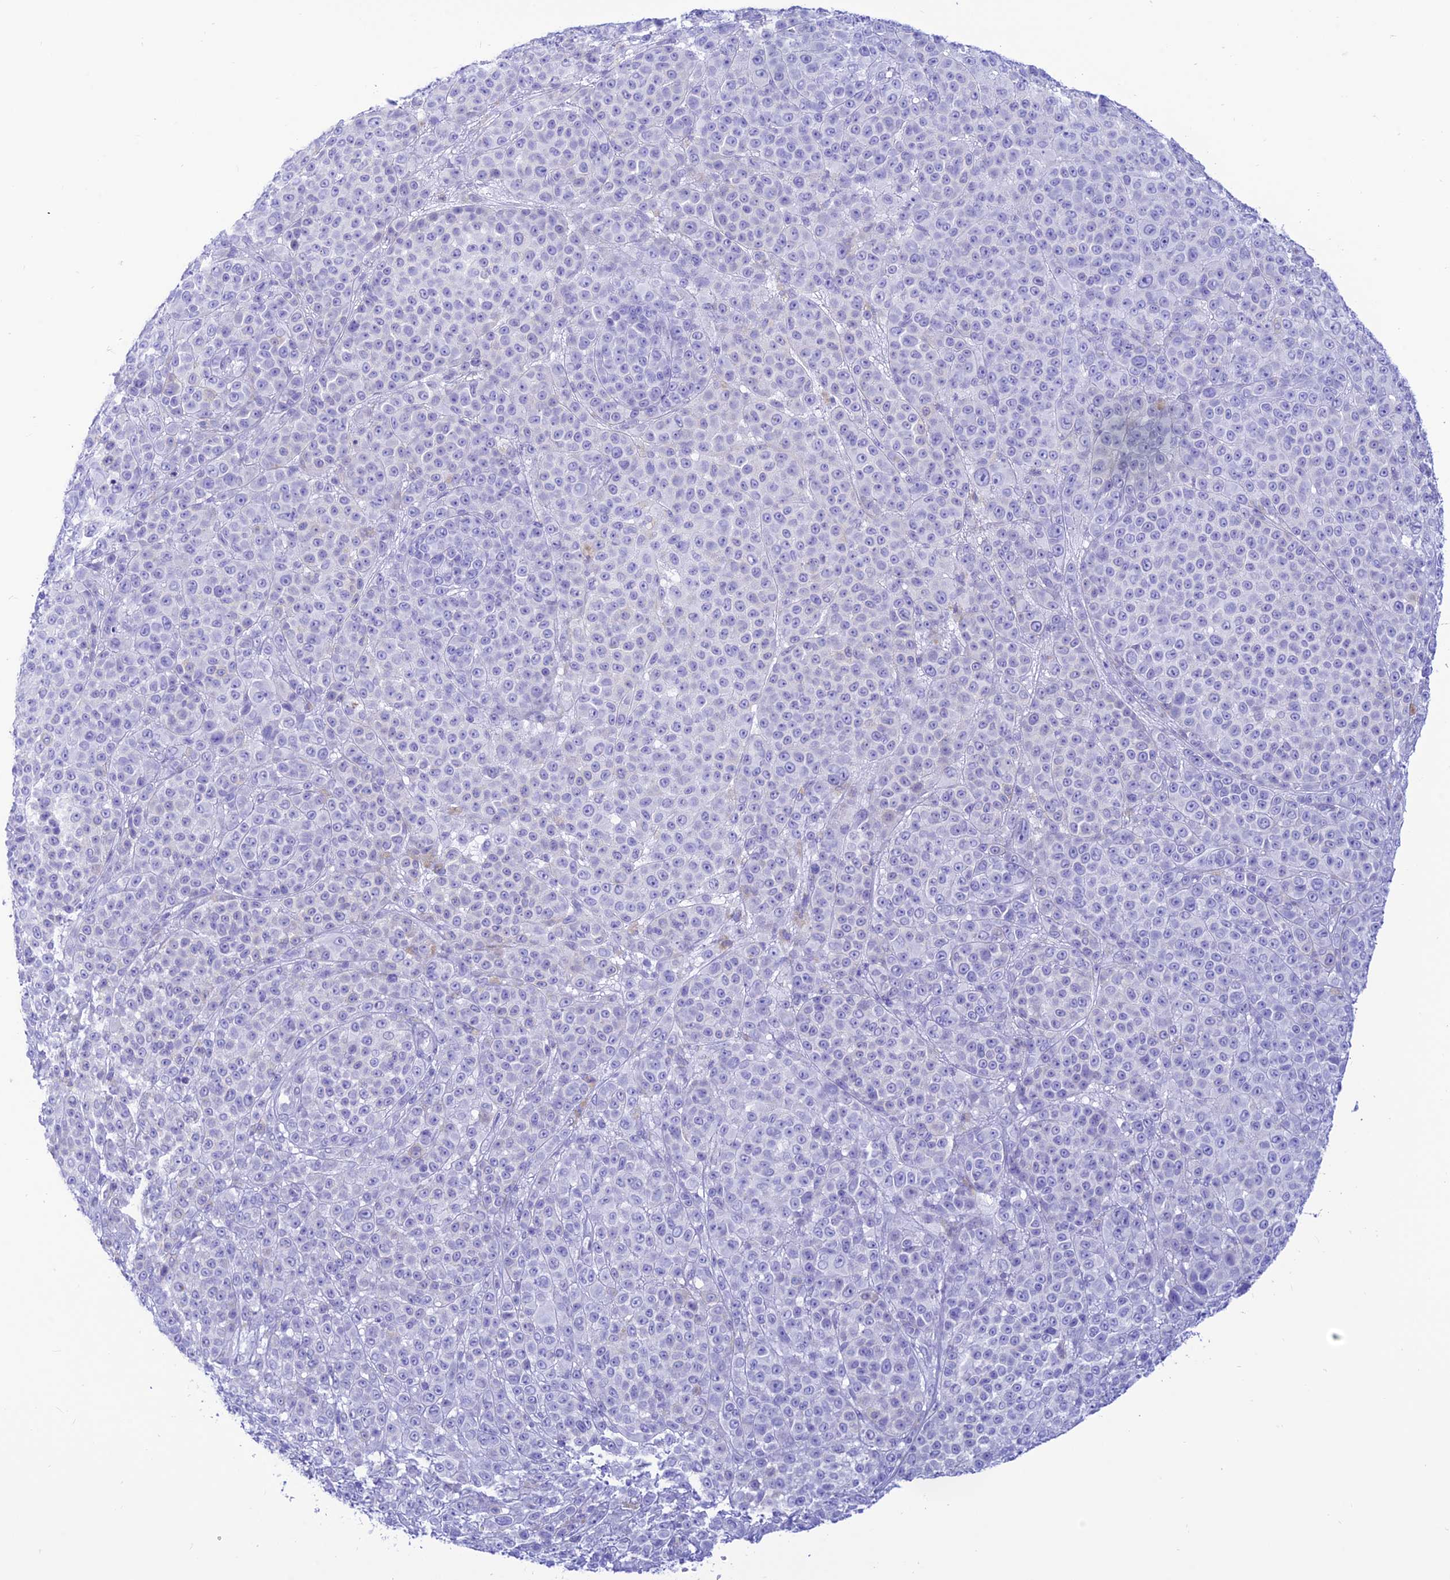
{"staining": {"intensity": "negative", "quantity": "none", "location": "none"}, "tissue": "melanoma", "cell_type": "Tumor cells", "image_type": "cancer", "snomed": [{"axis": "morphology", "description": "Malignant melanoma, NOS"}, {"axis": "topography", "description": "Skin"}], "caption": "Immunohistochemistry (IHC) of malignant melanoma reveals no staining in tumor cells. The staining is performed using DAB brown chromogen with nuclei counter-stained in using hematoxylin.", "gene": "PRNP", "patient": {"sex": "female", "age": 94}}